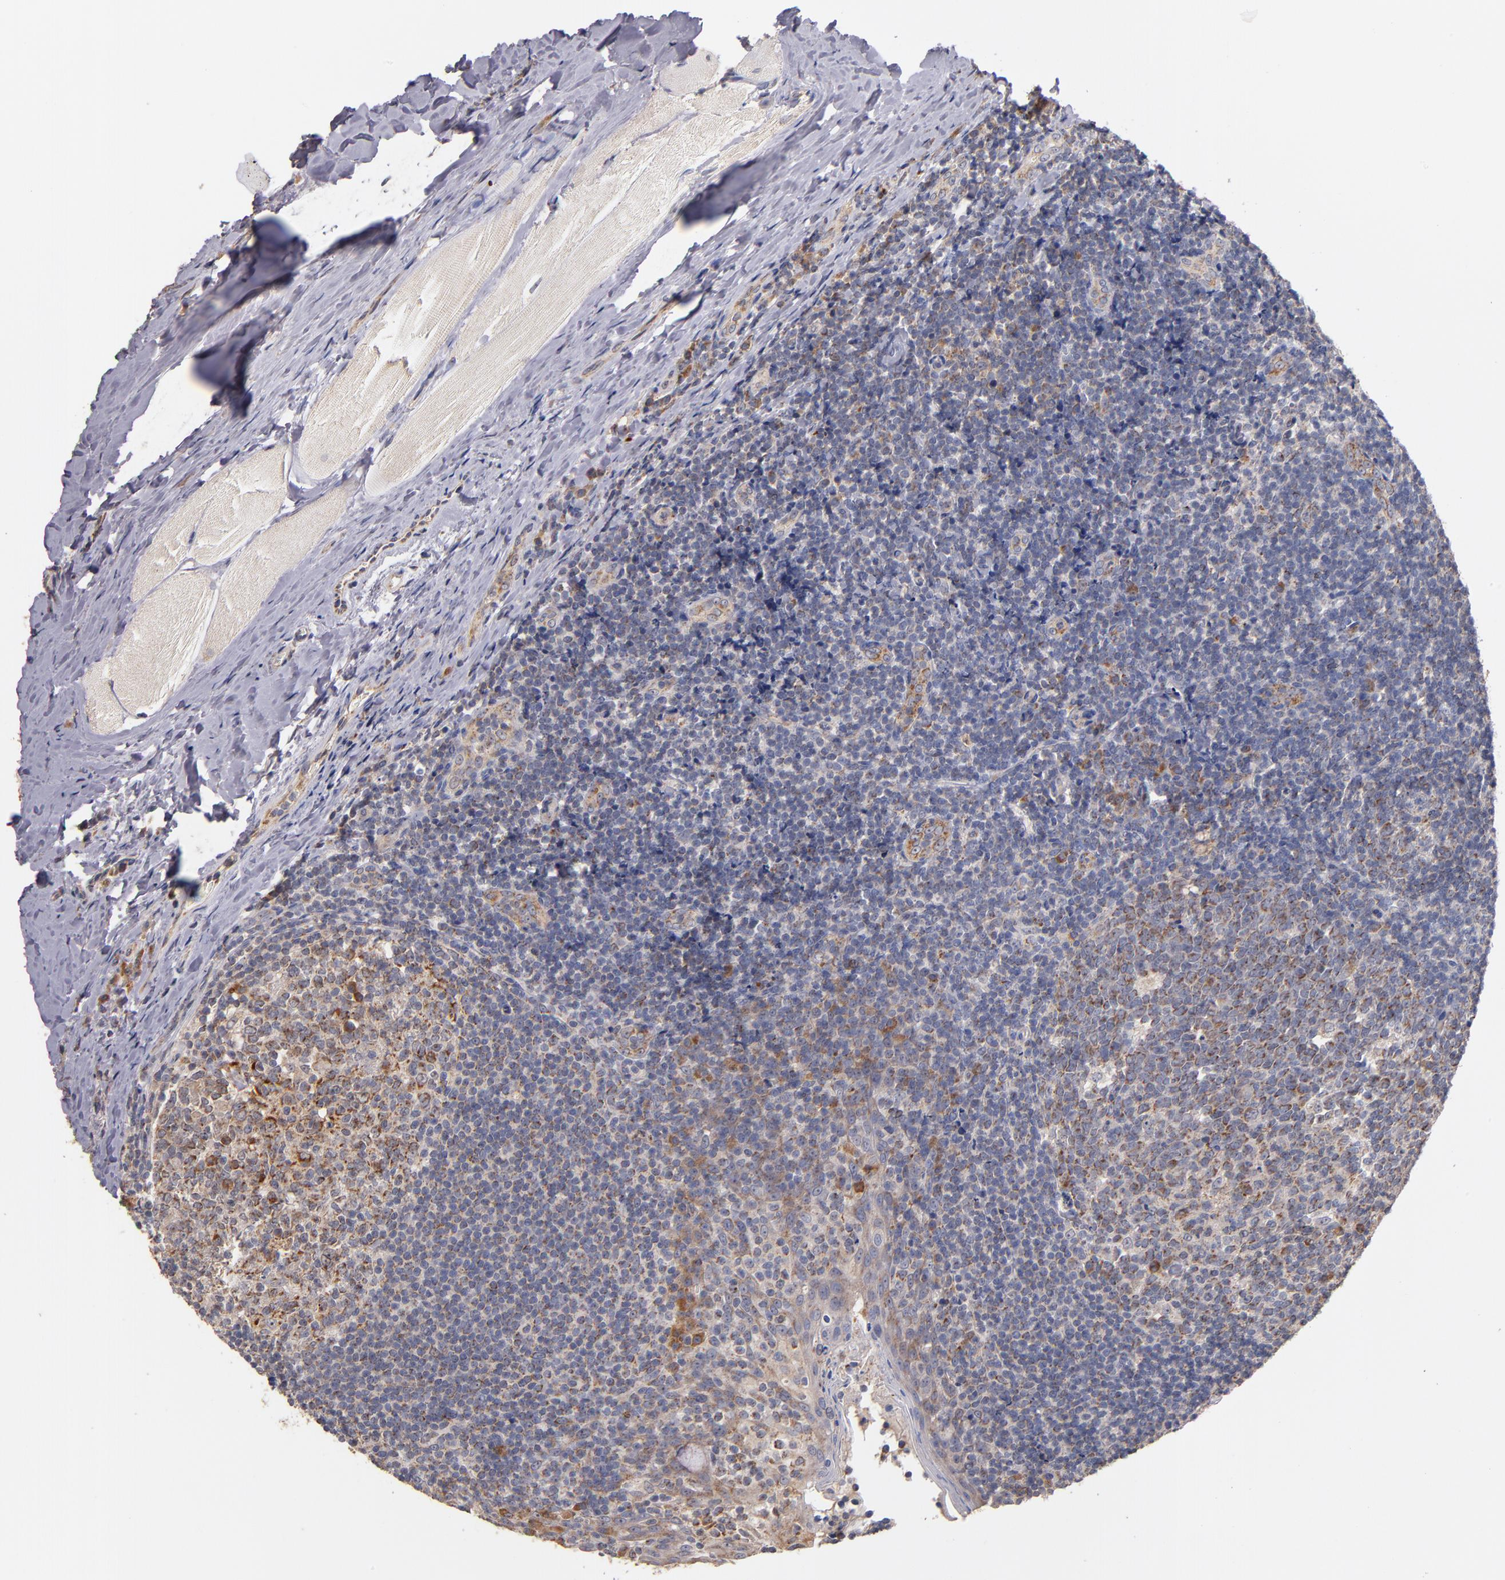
{"staining": {"intensity": "moderate", "quantity": "25%-75%", "location": "cytoplasmic/membranous"}, "tissue": "tonsil", "cell_type": "Germinal center cells", "image_type": "normal", "snomed": [{"axis": "morphology", "description": "Normal tissue, NOS"}, {"axis": "topography", "description": "Tonsil"}], "caption": "An immunohistochemistry (IHC) histopathology image of normal tissue is shown. Protein staining in brown labels moderate cytoplasmic/membranous positivity in tonsil within germinal center cells.", "gene": "DIABLO", "patient": {"sex": "male", "age": 31}}